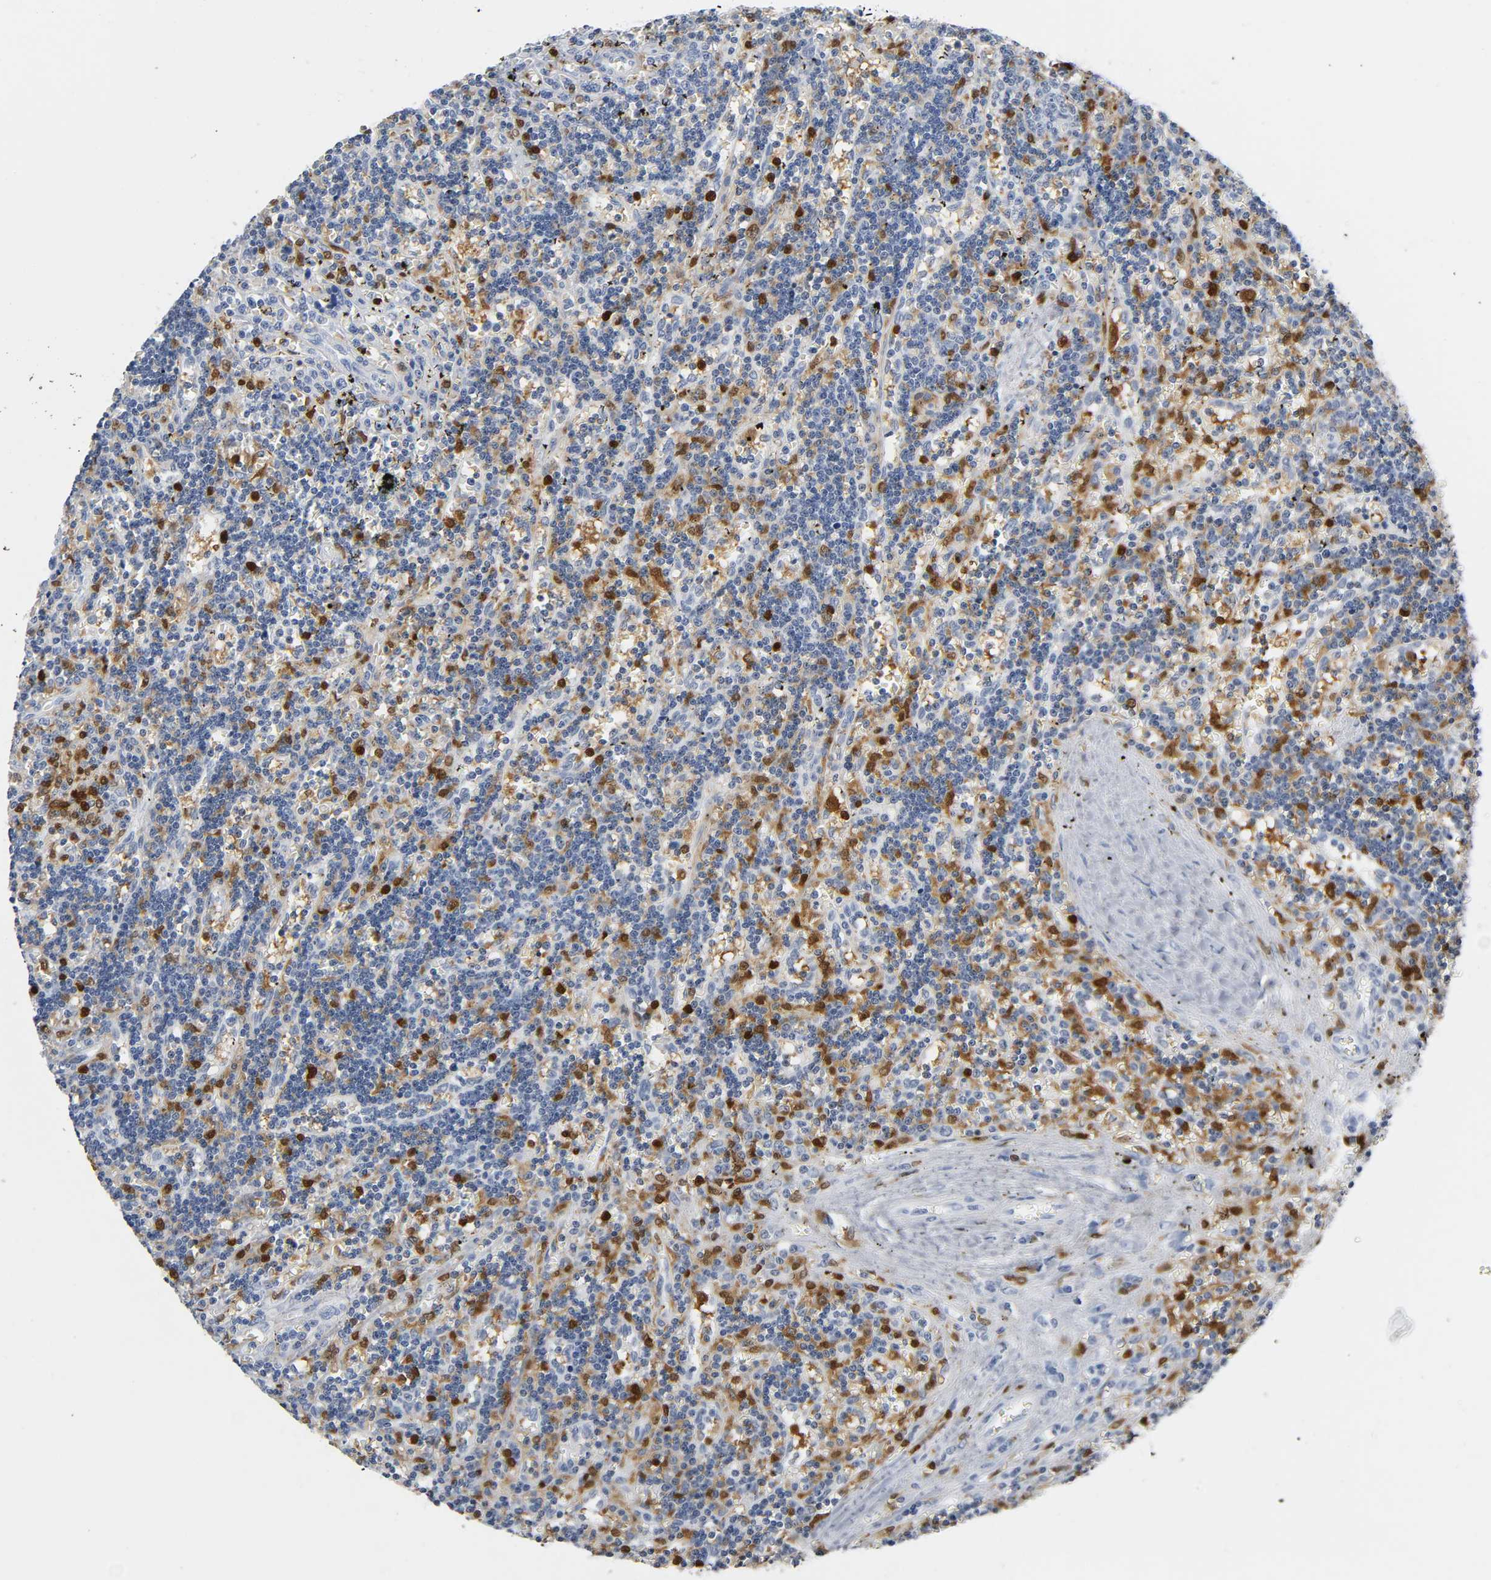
{"staining": {"intensity": "negative", "quantity": "none", "location": "none"}, "tissue": "lymphoma", "cell_type": "Tumor cells", "image_type": "cancer", "snomed": [{"axis": "morphology", "description": "Malignant lymphoma, non-Hodgkin's type, Low grade"}, {"axis": "topography", "description": "Spleen"}], "caption": "Histopathology image shows no significant protein staining in tumor cells of lymphoma. (Immunohistochemistry, brightfield microscopy, high magnification).", "gene": "DOK2", "patient": {"sex": "male", "age": 60}}